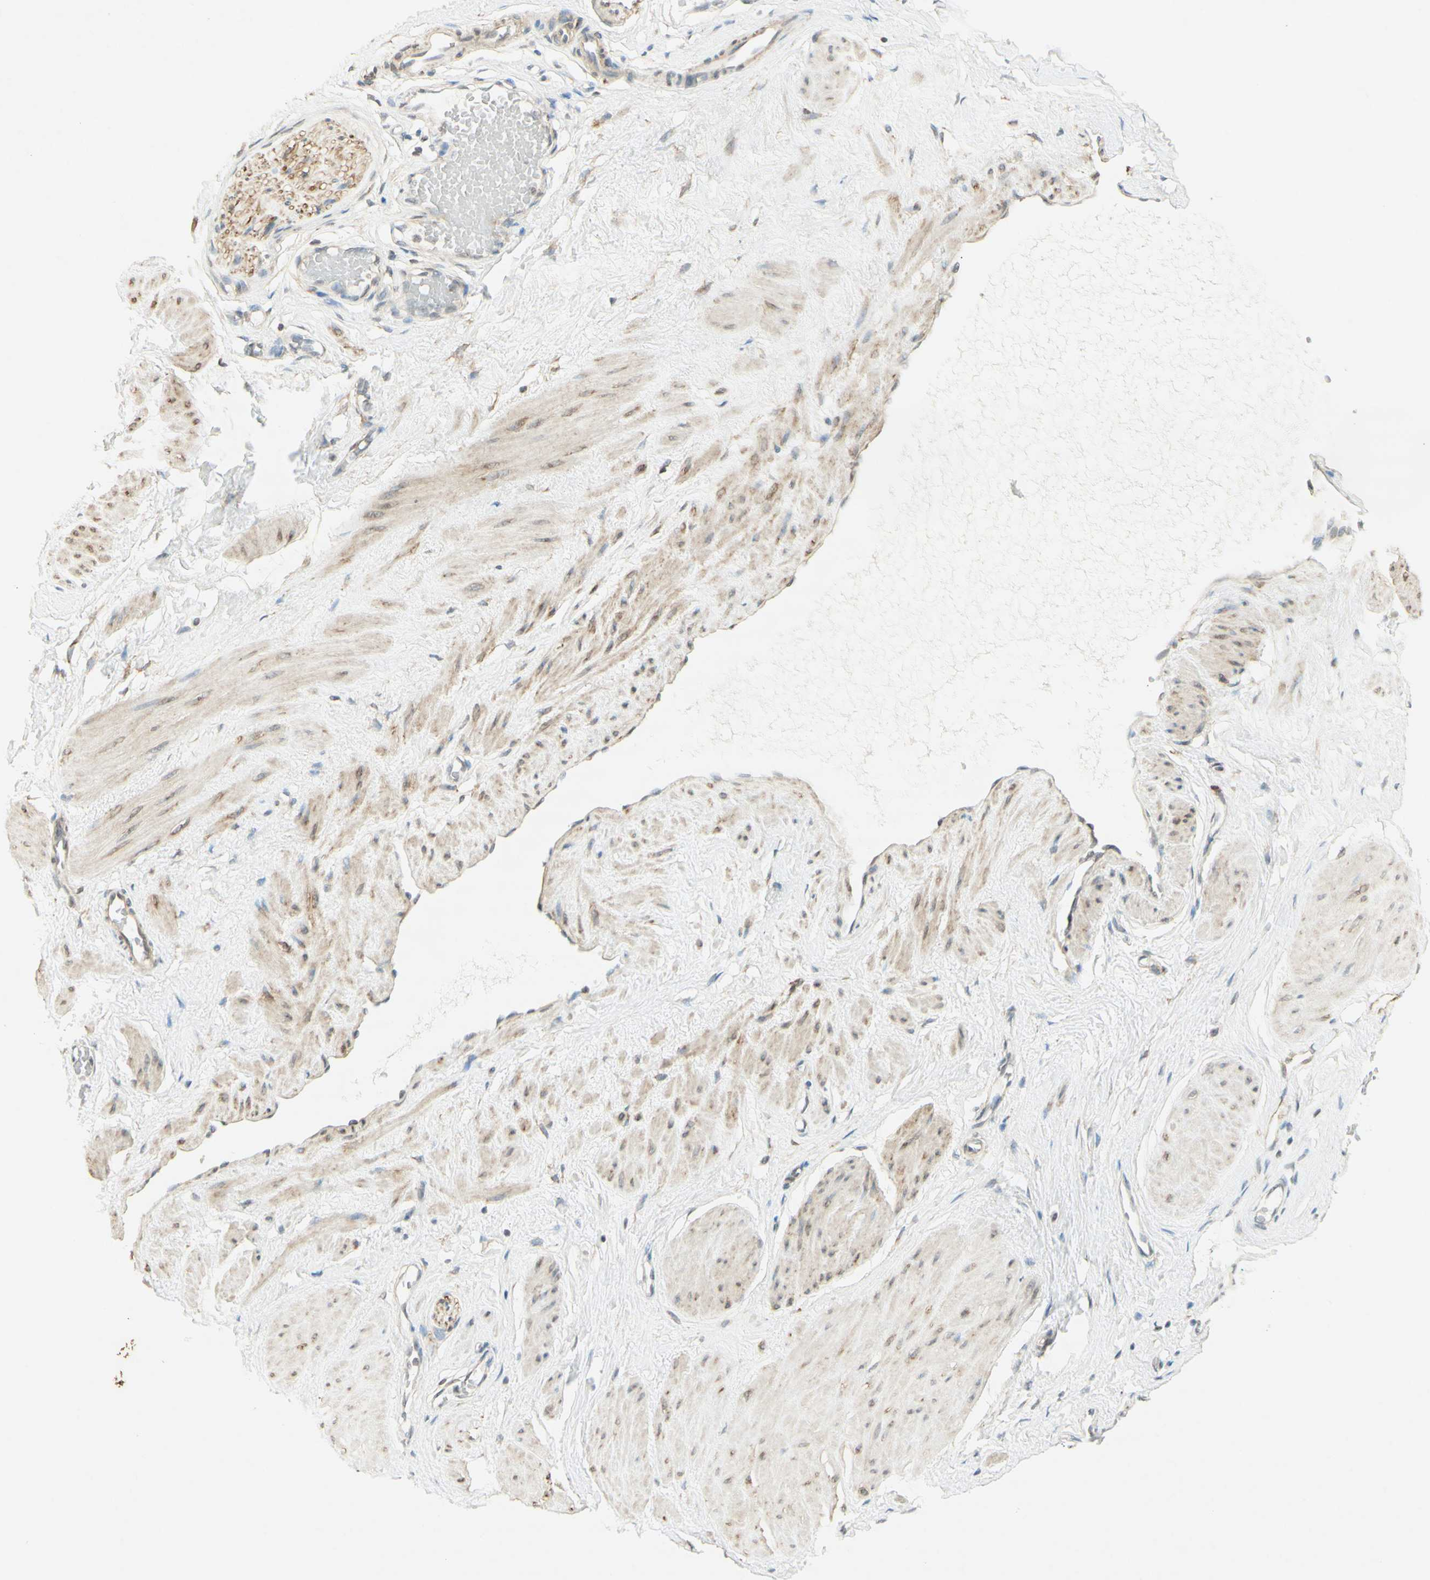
{"staining": {"intensity": "negative", "quantity": "none", "location": "none"}, "tissue": "adipose tissue", "cell_type": "Adipocytes", "image_type": "normal", "snomed": [{"axis": "morphology", "description": "Normal tissue, NOS"}, {"axis": "topography", "description": "Soft tissue"}, {"axis": "topography", "description": "Vascular tissue"}], "caption": "A photomicrograph of human adipose tissue is negative for staining in adipocytes. (Brightfield microscopy of DAB IHC at high magnification).", "gene": "MAP1B", "patient": {"sex": "female", "age": 35}}